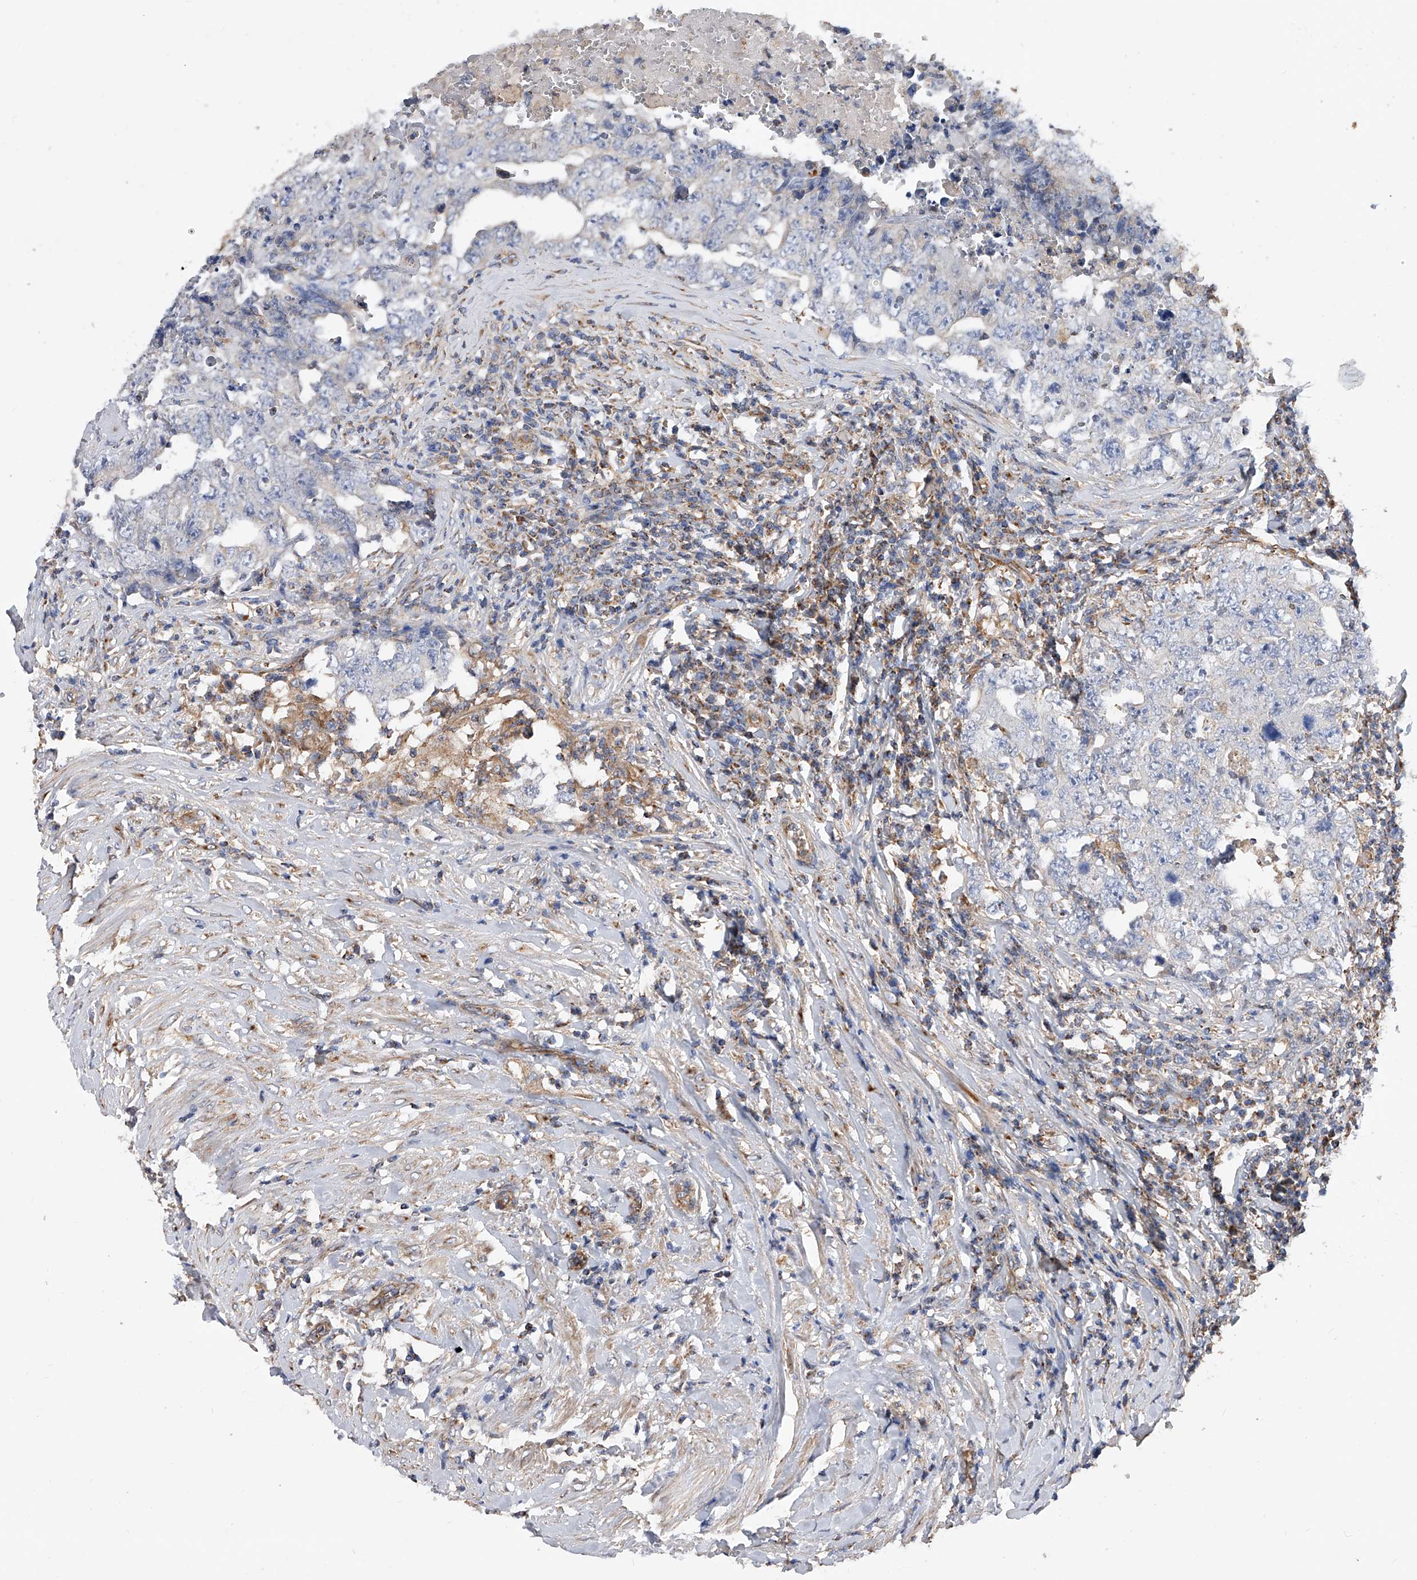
{"staining": {"intensity": "negative", "quantity": "none", "location": "none"}, "tissue": "testis cancer", "cell_type": "Tumor cells", "image_type": "cancer", "snomed": [{"axis": "morphology", "description": "Carcinoma, Embryonal, NOS"}, {"axis": "topography", "description": "Testis"}], "caption": "This is an IHC histopathology image of testis embryonal carcinoma. There is no staining in tumor cells.", "gene": "PDSS2", "patient": {"sex": "male", "age": 26}}